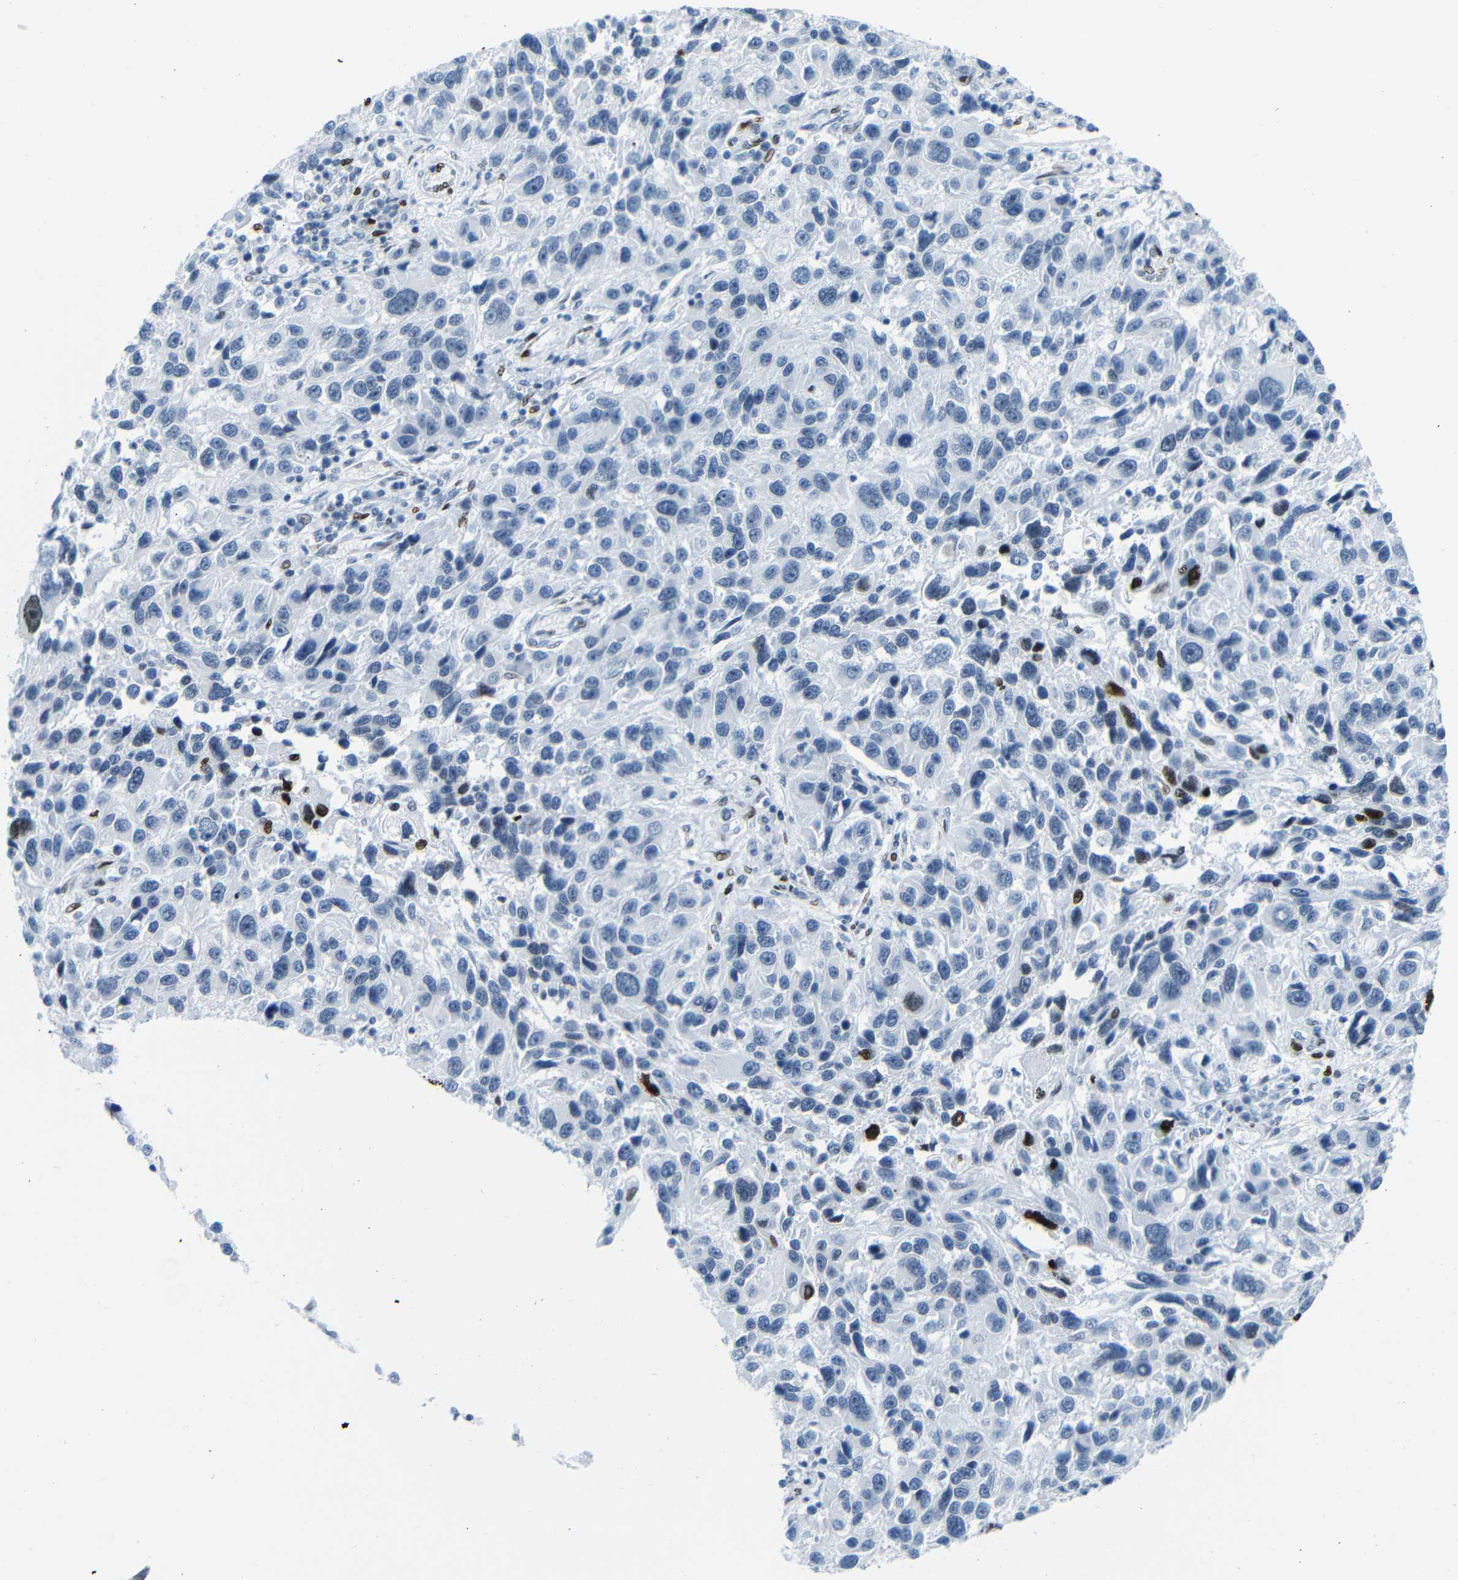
{"staining": {"intensity": "strong", "quantity": "<25%", "location": "nuclear"}, "tissue": "melanoma", "cell_type": "Tumor cells", "image_type": "cancer", "snomed": [{"axis": "morphology", "description": "Malignant melanoma, NOS"}, {"axis": "topography", "description": "Skin"}], "caption": "An immunohistochemistry micrograph of neoplastic tissue is shown. Protein staining in brown shows strong nuclear positivity in malignant melanoma within tumor cells. Nuclei are stained in blue.", "gene": "NPIPB15", "patient": {"sex": "male", "age": 53}}